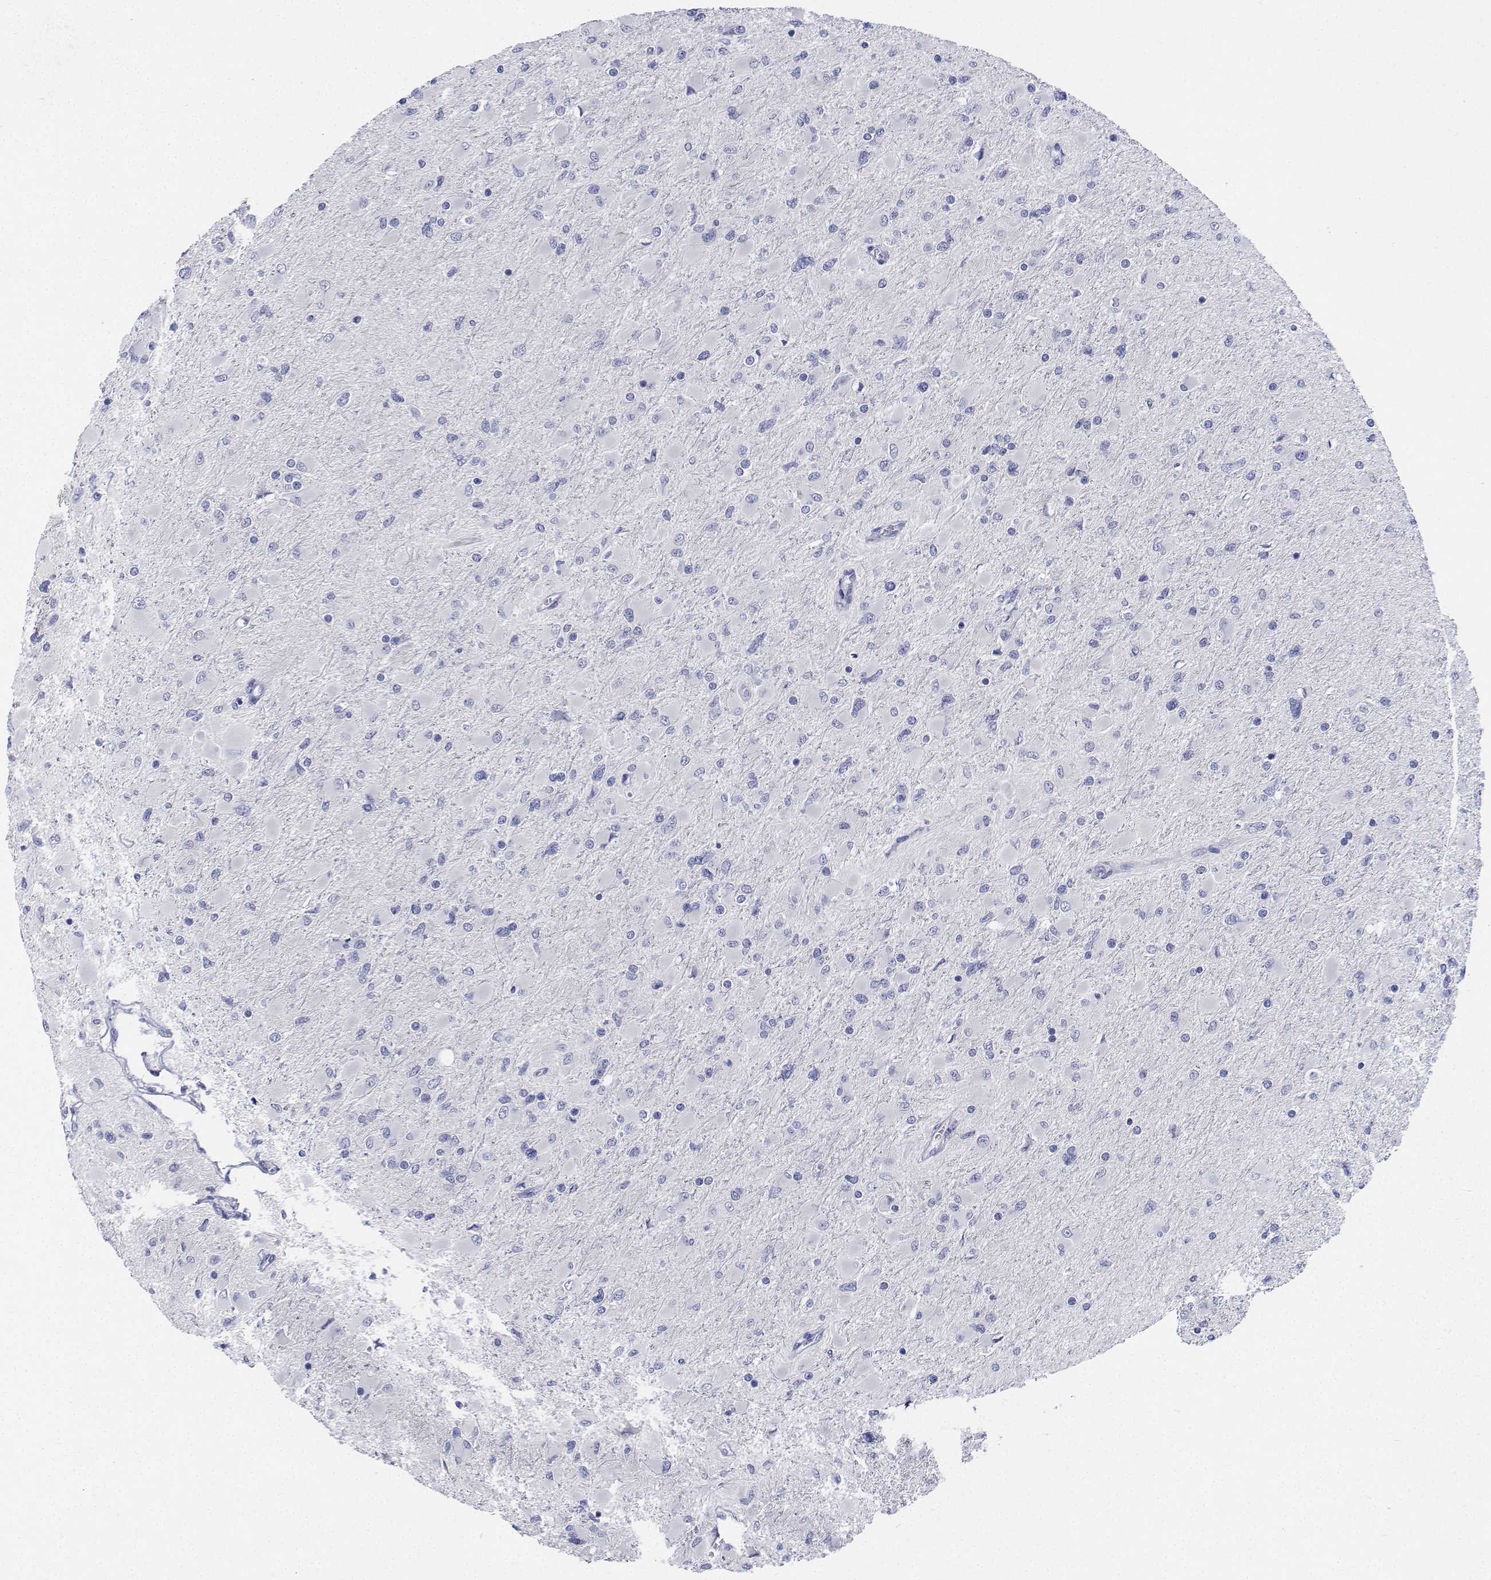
{"staining": {"intensity": "negative", "quantity": "none", "location": "none"}, "tissue": "glioma", "cell_type": "Tumor cells", "image_type": "cancer", "snomed": [{"axis": "morphology", "description": "Glioma, malignant, High grade"}, {"axis": "topography", "description": "Cerebral cortex"}], "caption": "DAB (3,3'-diaminobenzidine) immunohistochemical staining of human glioma shows no significant staining in tumor cells. (DAB (3,3'-diaminobenzidine) IHC visualized using brightfield microscopy, high magnification).", "gene": "PLXNA4", "patient": {"sex": "female", "age": 36}}